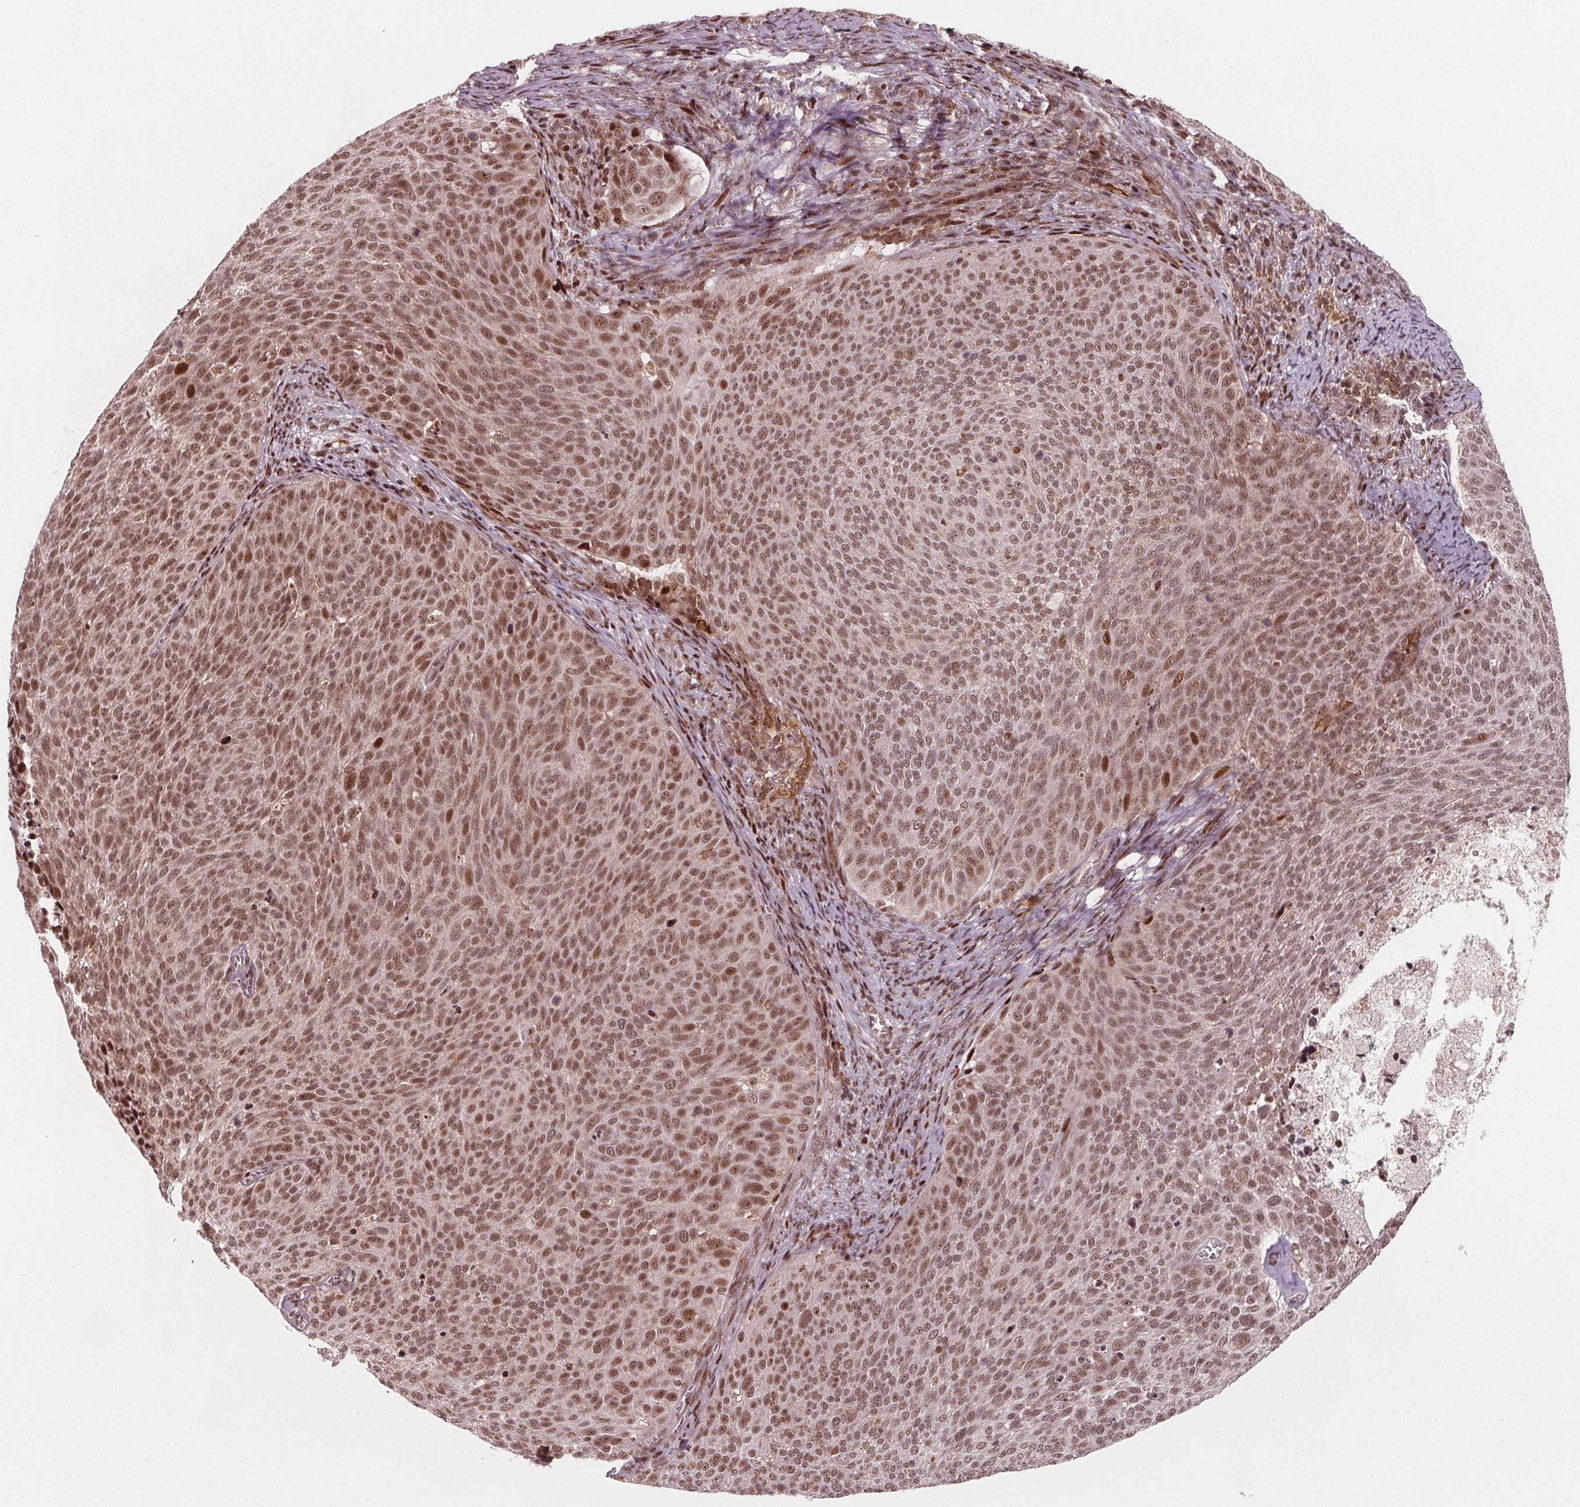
{"staining": {"intensity": "moderate", "quantity": ">75%", "location": "cytoplasmic/membranous,nuclear"}, "tissue": "cervical cancer", "cell_type": "Tumor cells", "image_type": "cancer", "snomed": [{"axis": "morphology", "description": "Squamous cell carcinoma, NOS"}, {"axis": "topography", "description": "Cervix"}], "caption": "Cervical squamous cell carcinoma tissue reveals moderate cytoplasmic/membranous and nuclear expression in about >75% of tumor cells Using DAB (3,3'-diaminobenzidine) (brown) and hematoxylin (blue) stains, captured at high magnification using brightfield microscopy.", "gene": "SNRNP35", "patient": {"sex": "female", "age": 39}}